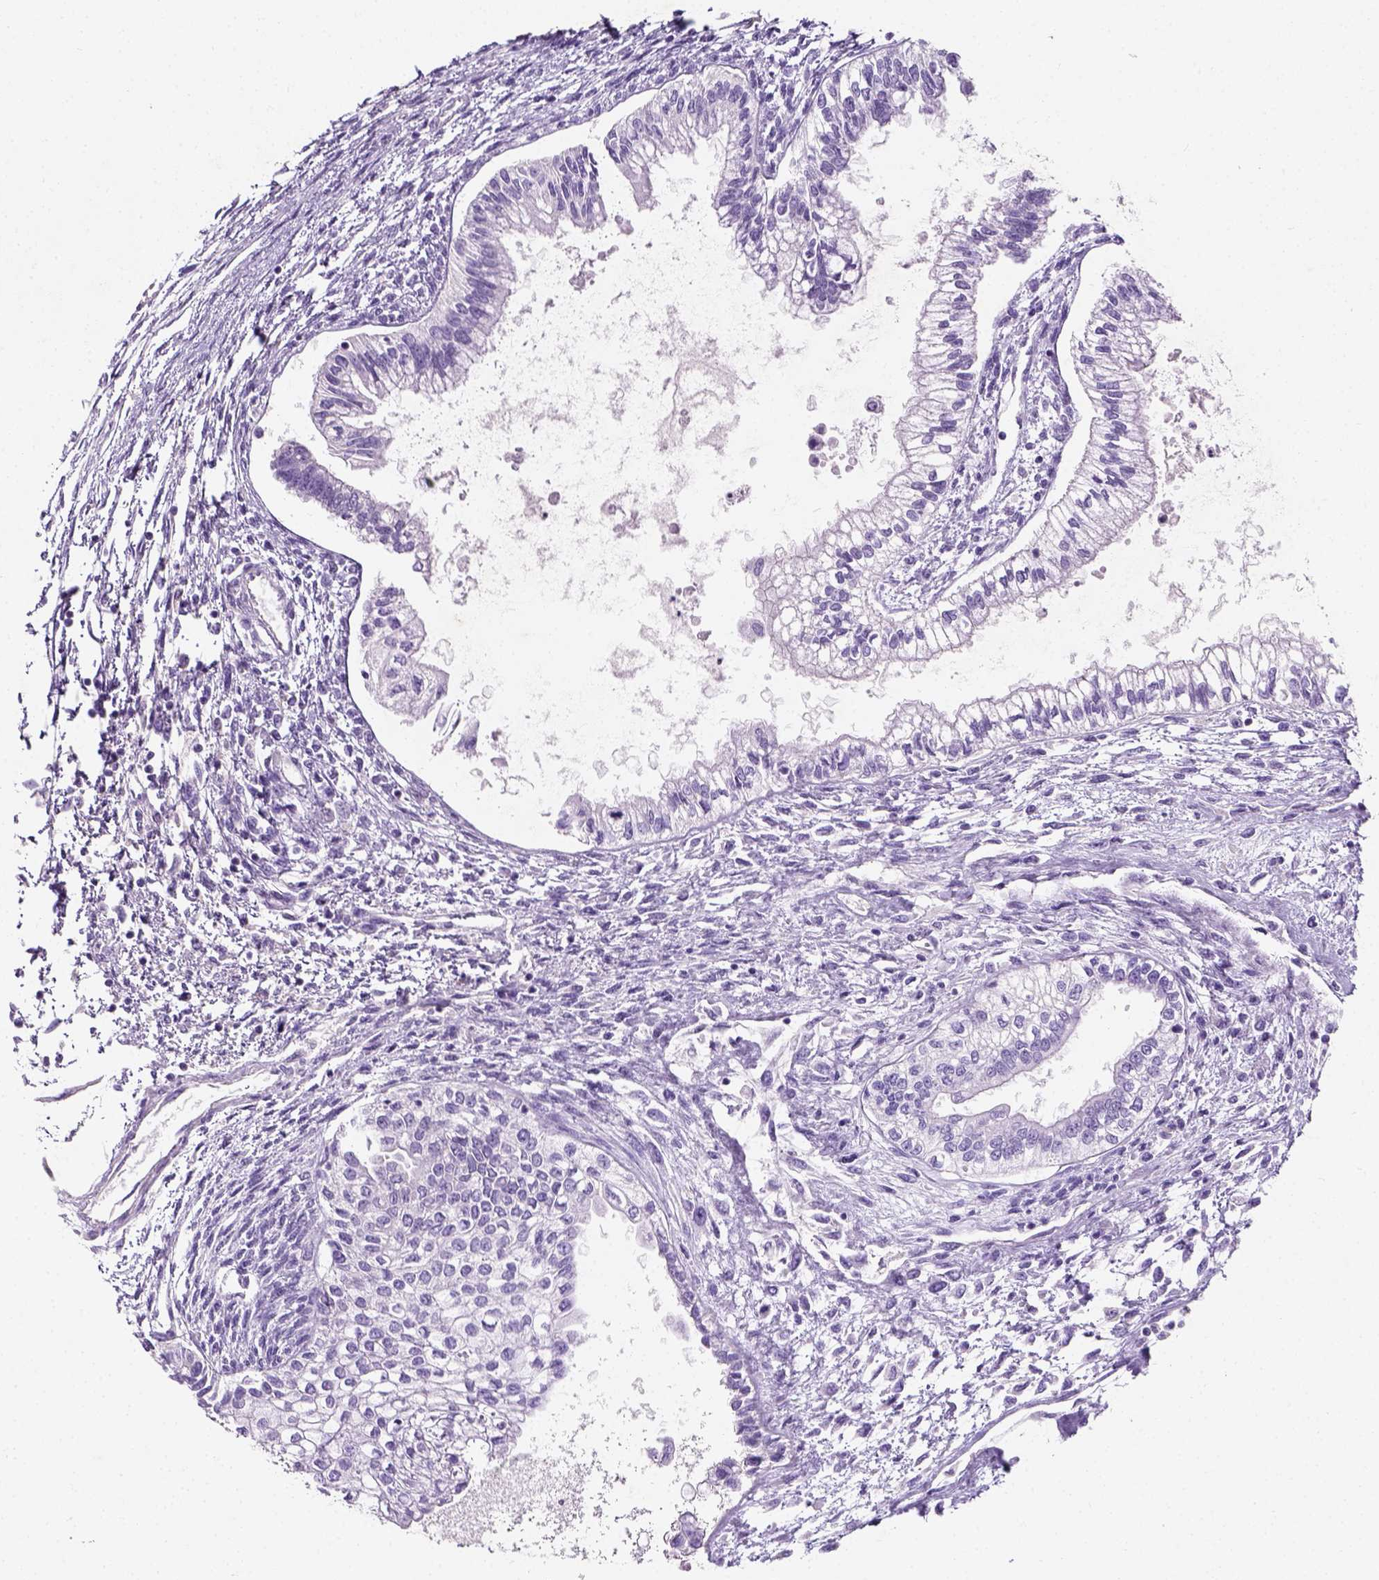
{"staining": {"intensity": "negative", "quantity": "none", "location": "none"}, "tissue": "testis cancer", "cell_type": "Tumor cells", "image_type": "cancer", "snomed": [{"axis": "morphology", "description": "Carcinoma, Embryonal, NOS"}, {"axis": "topography", "description": "Testis"}], "caption": "Histopathology image shows no protein staining in tumor cells of testis cancer tissue. (Brightfield microscopy of DAB IHC at high magnification).", "gene": "CHODL", "patient": {"sex": "male", "age": 37}}